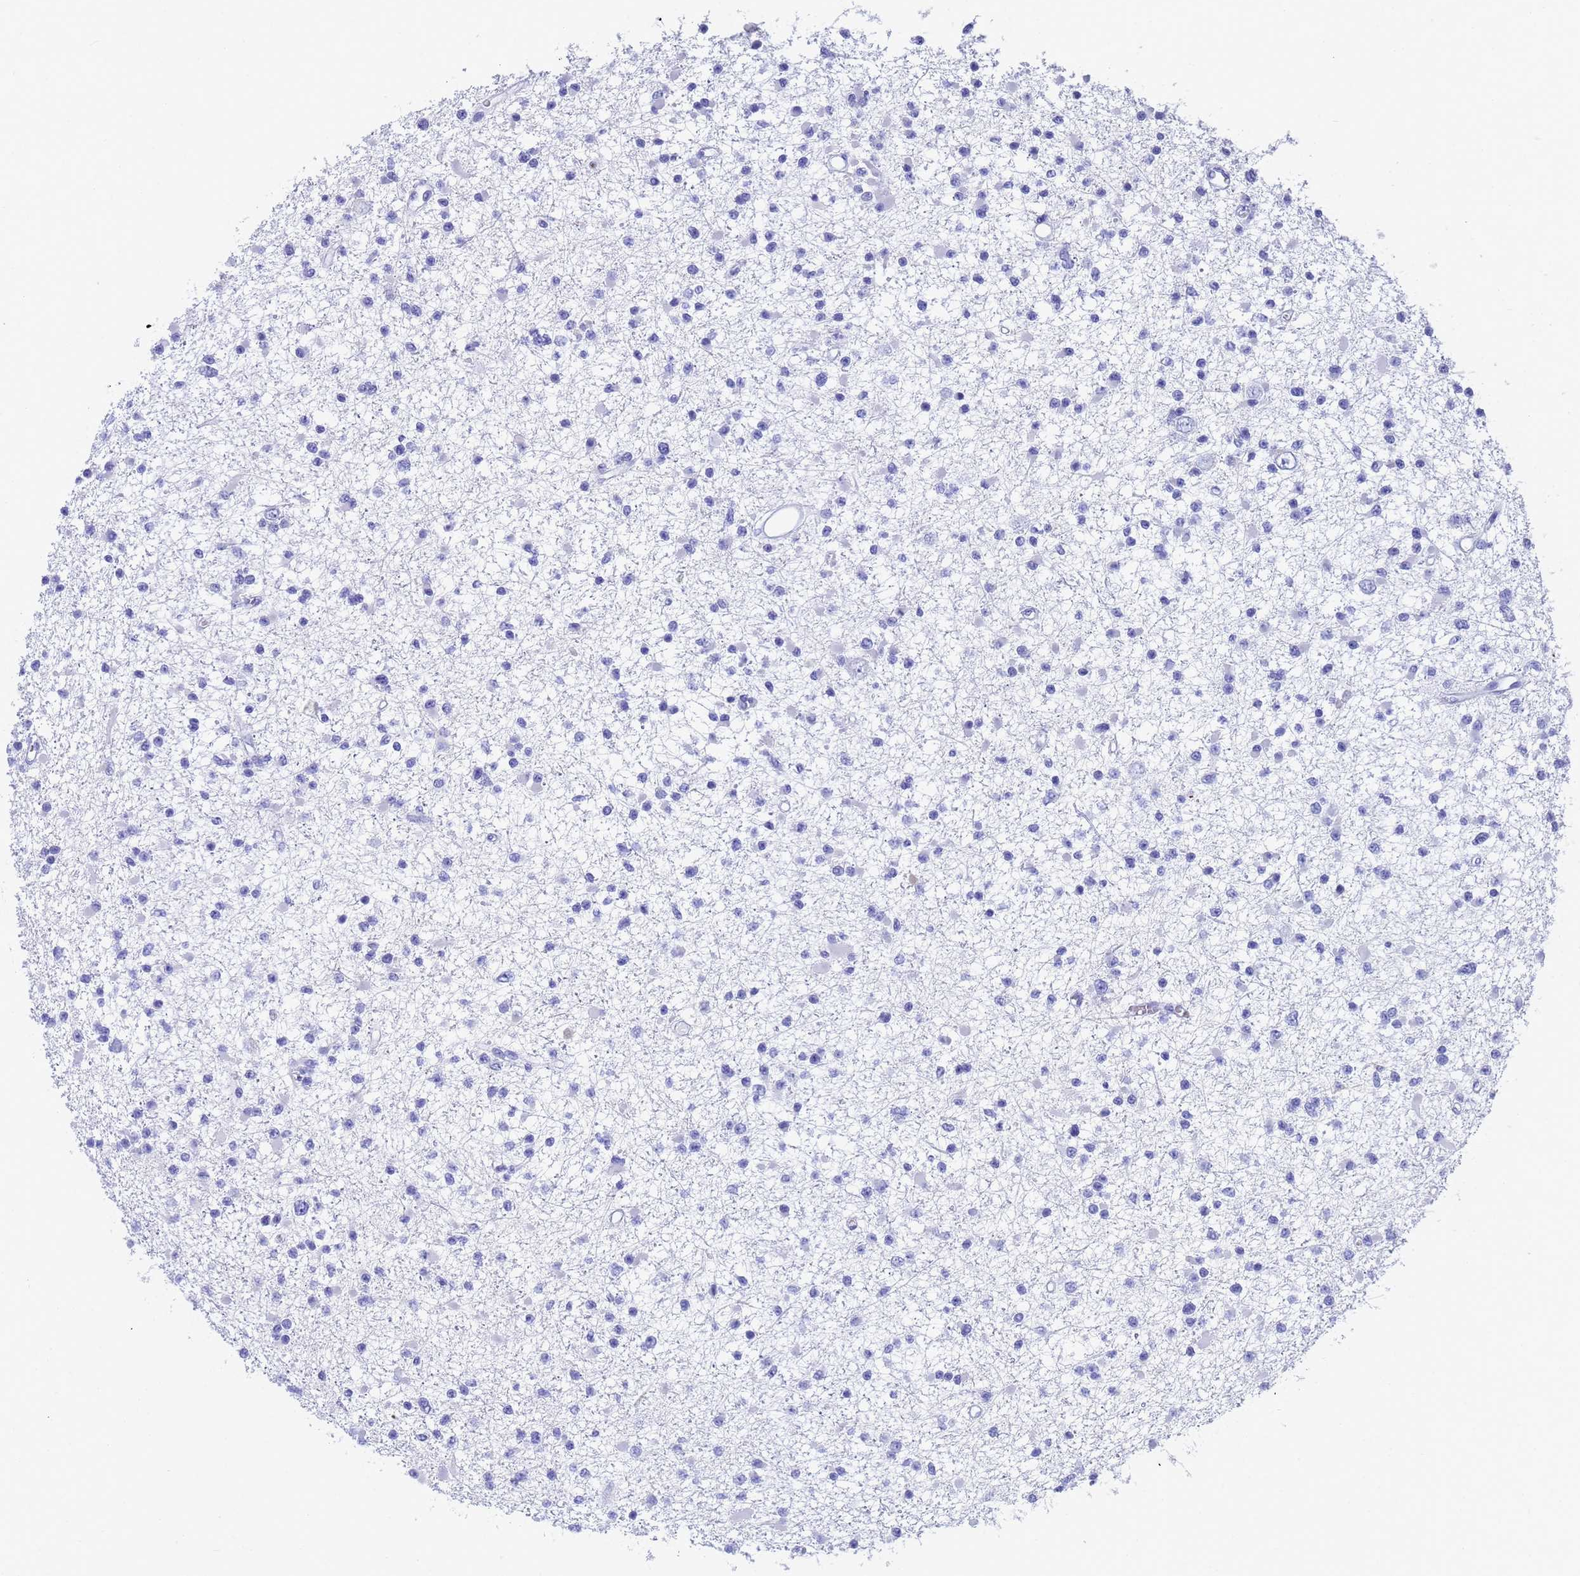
{"staining": {"intensity": "negative", "quantity": "none", "location": "none"}, "tissue": "glioma", "cell_type": "Tumor cells", "image_type": "cancer", "snomed": [{"axis": "morphology", "description": "Glioma, malignant, Low grade"}, {"axis": "topography", "description": "Brain"}], "caption": "Human malignant low-grade glioma stained for a protein using IHC displays no expression in tumor cells.", "gene": "STATH", "patient": {"sex": "female", "age": 22}}